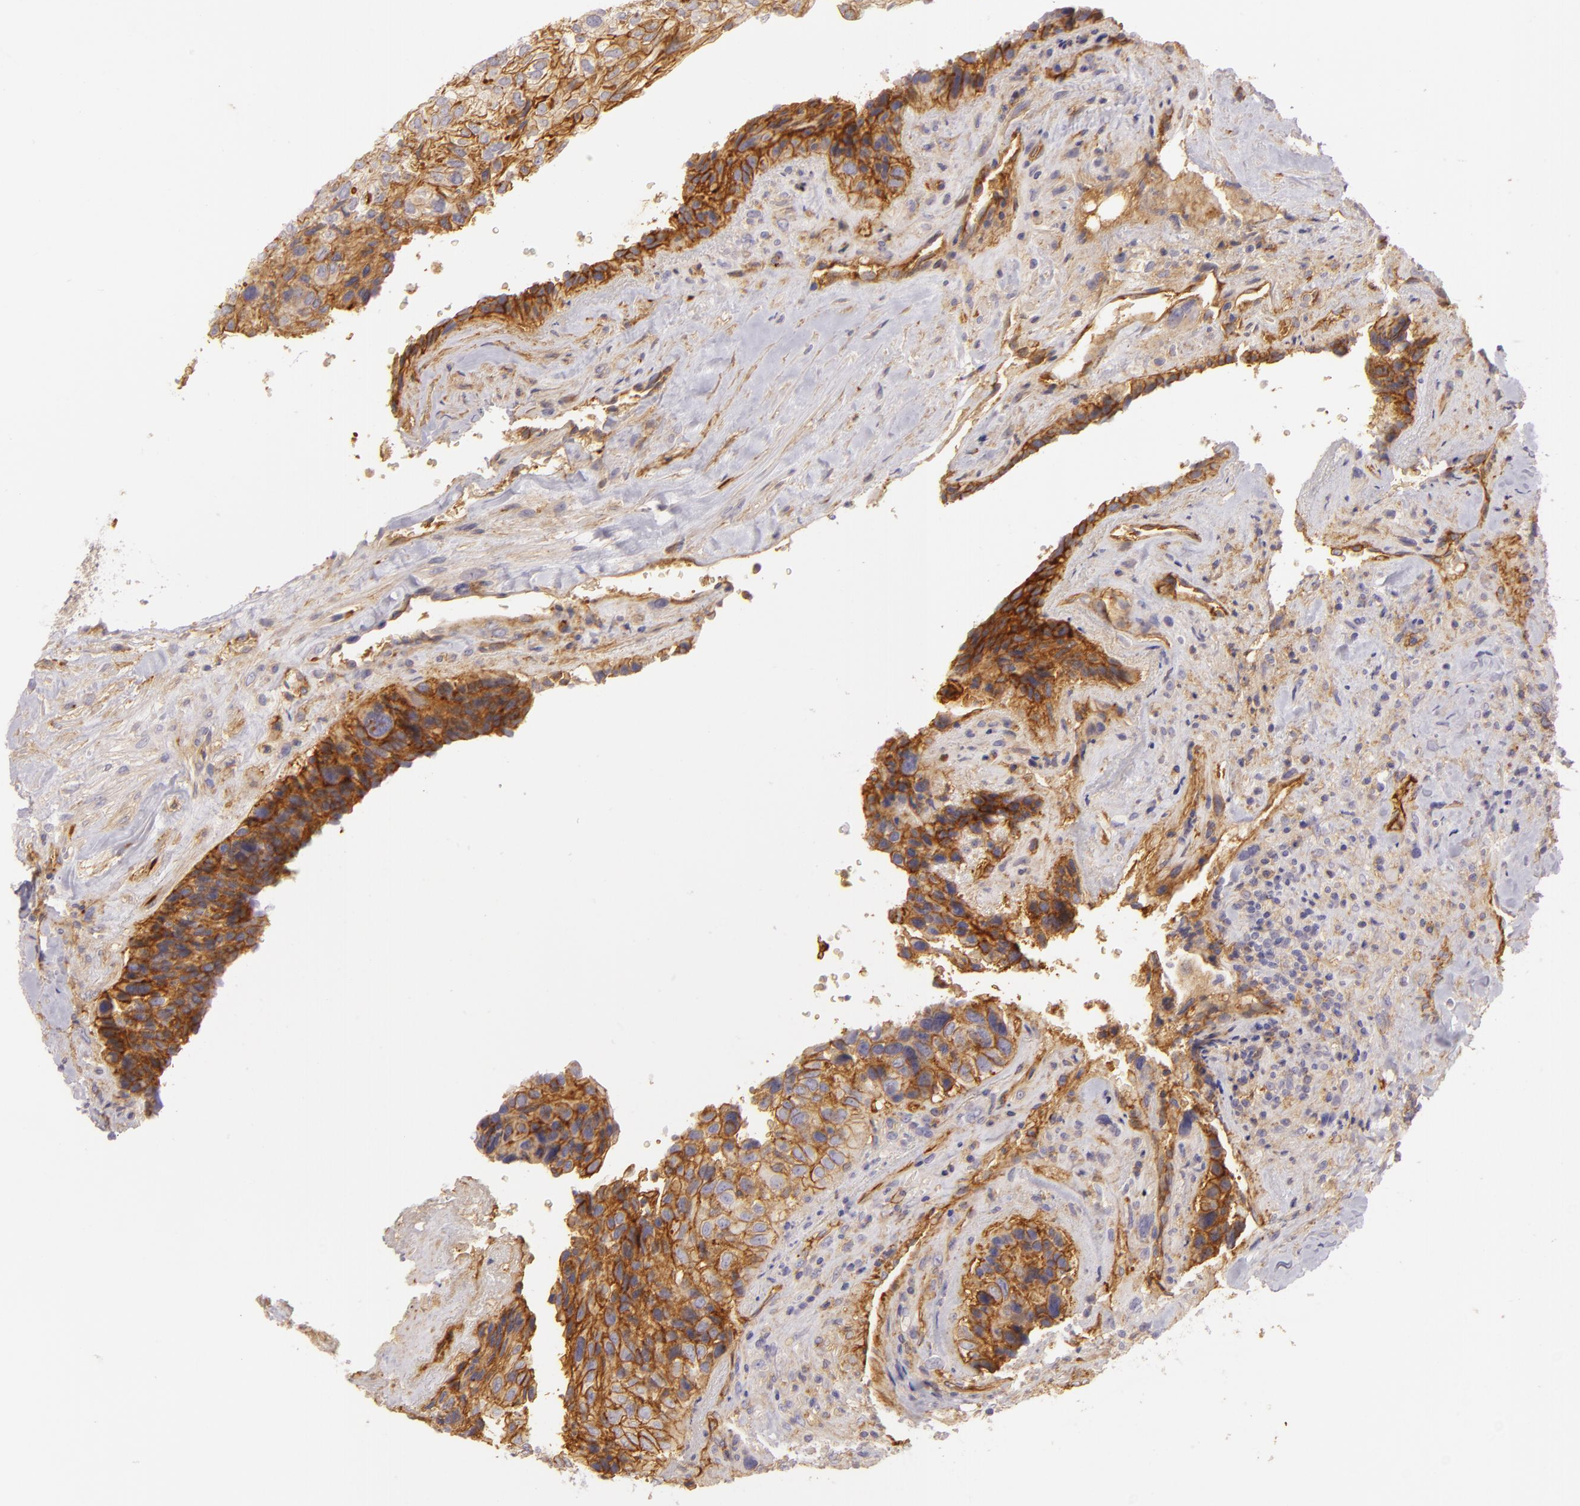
{"staining": {"intensity": "moderate", "quantity": ">75%", "location": "cytoplasmic/membranous"}, "tissue": "breast cancer", "cell_type": "Tumor cells", "image_type": "cancer", "snomed": [{"axis": "morphology", "description": "Neoplasm, malignant, NOS"}, {"axis": "topography", "description": "Breast"}], "caption": "Immunohistochemical staining of human neoplasm (malignant) (breast) displays medium levels of moderate cytoplasmic/membranous protein expression in approximately >75% of tumor cells. (DAB (3,3'-diaminobenzidine) IHC with brightfield microscopy, high magnification).", "gene": "CD59", "patient": {"sex": "female", "age": 50}}